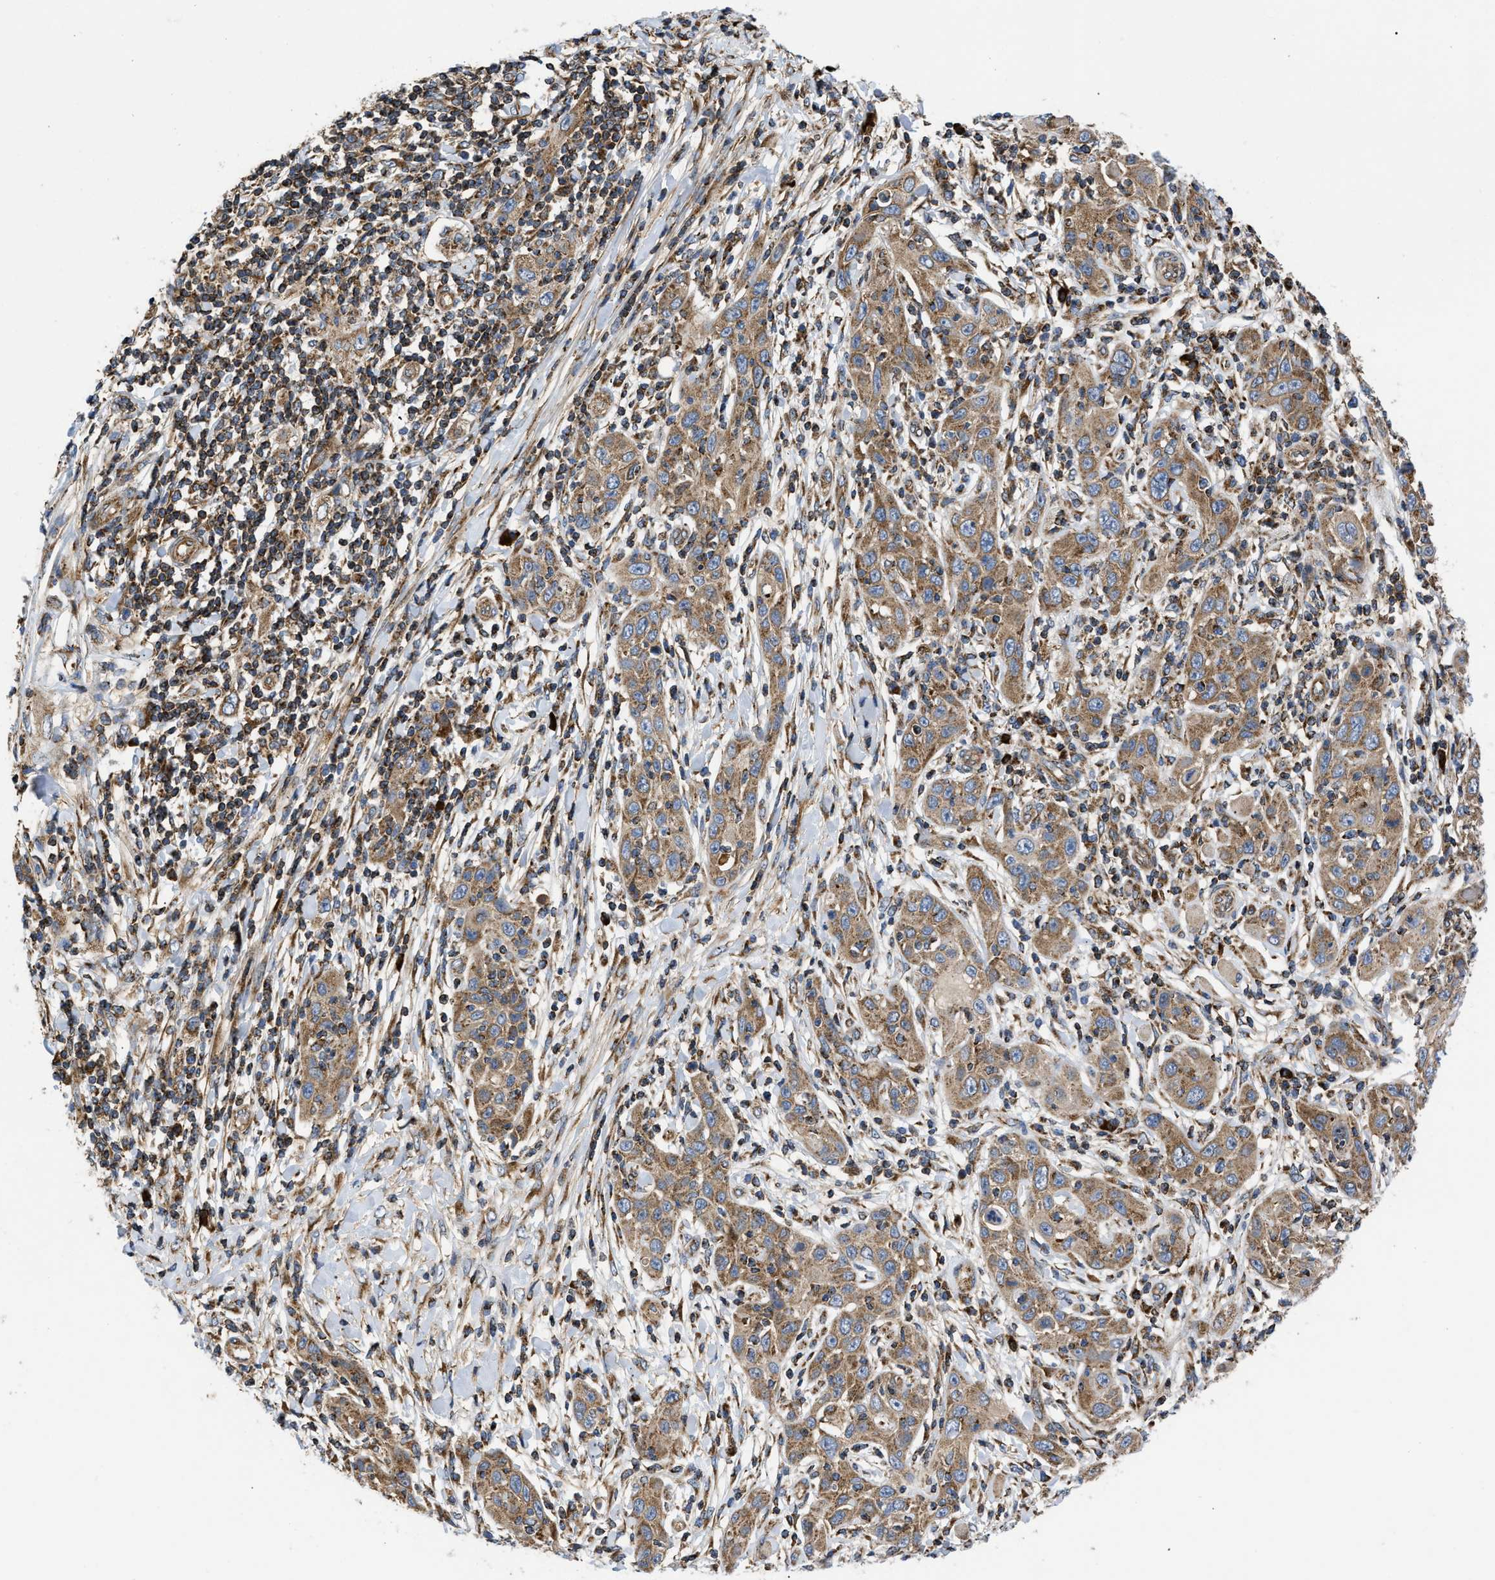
{"staining": {"intensity": "moderate", "quantity": ">75%", "location": "cytoplasmic/membranous"}, "tissue": "skin cancer", "cell_type": "Tumor cells", "image_type": "cancer", "snomed": [{"axis": "morphology", "description": "Squamous cell carcinoma, NOS"}, {"axis": "topography", "description": "Skin"}], "caption": "Immunohistochemical staining of squamous cell carcinoma (skin) reveals moderate cytoplasmic/membranous protein positivity in approximately >75% of tumor cells.", "gene": "OPTN", "patient": {"sex": "female", "age": 88}}